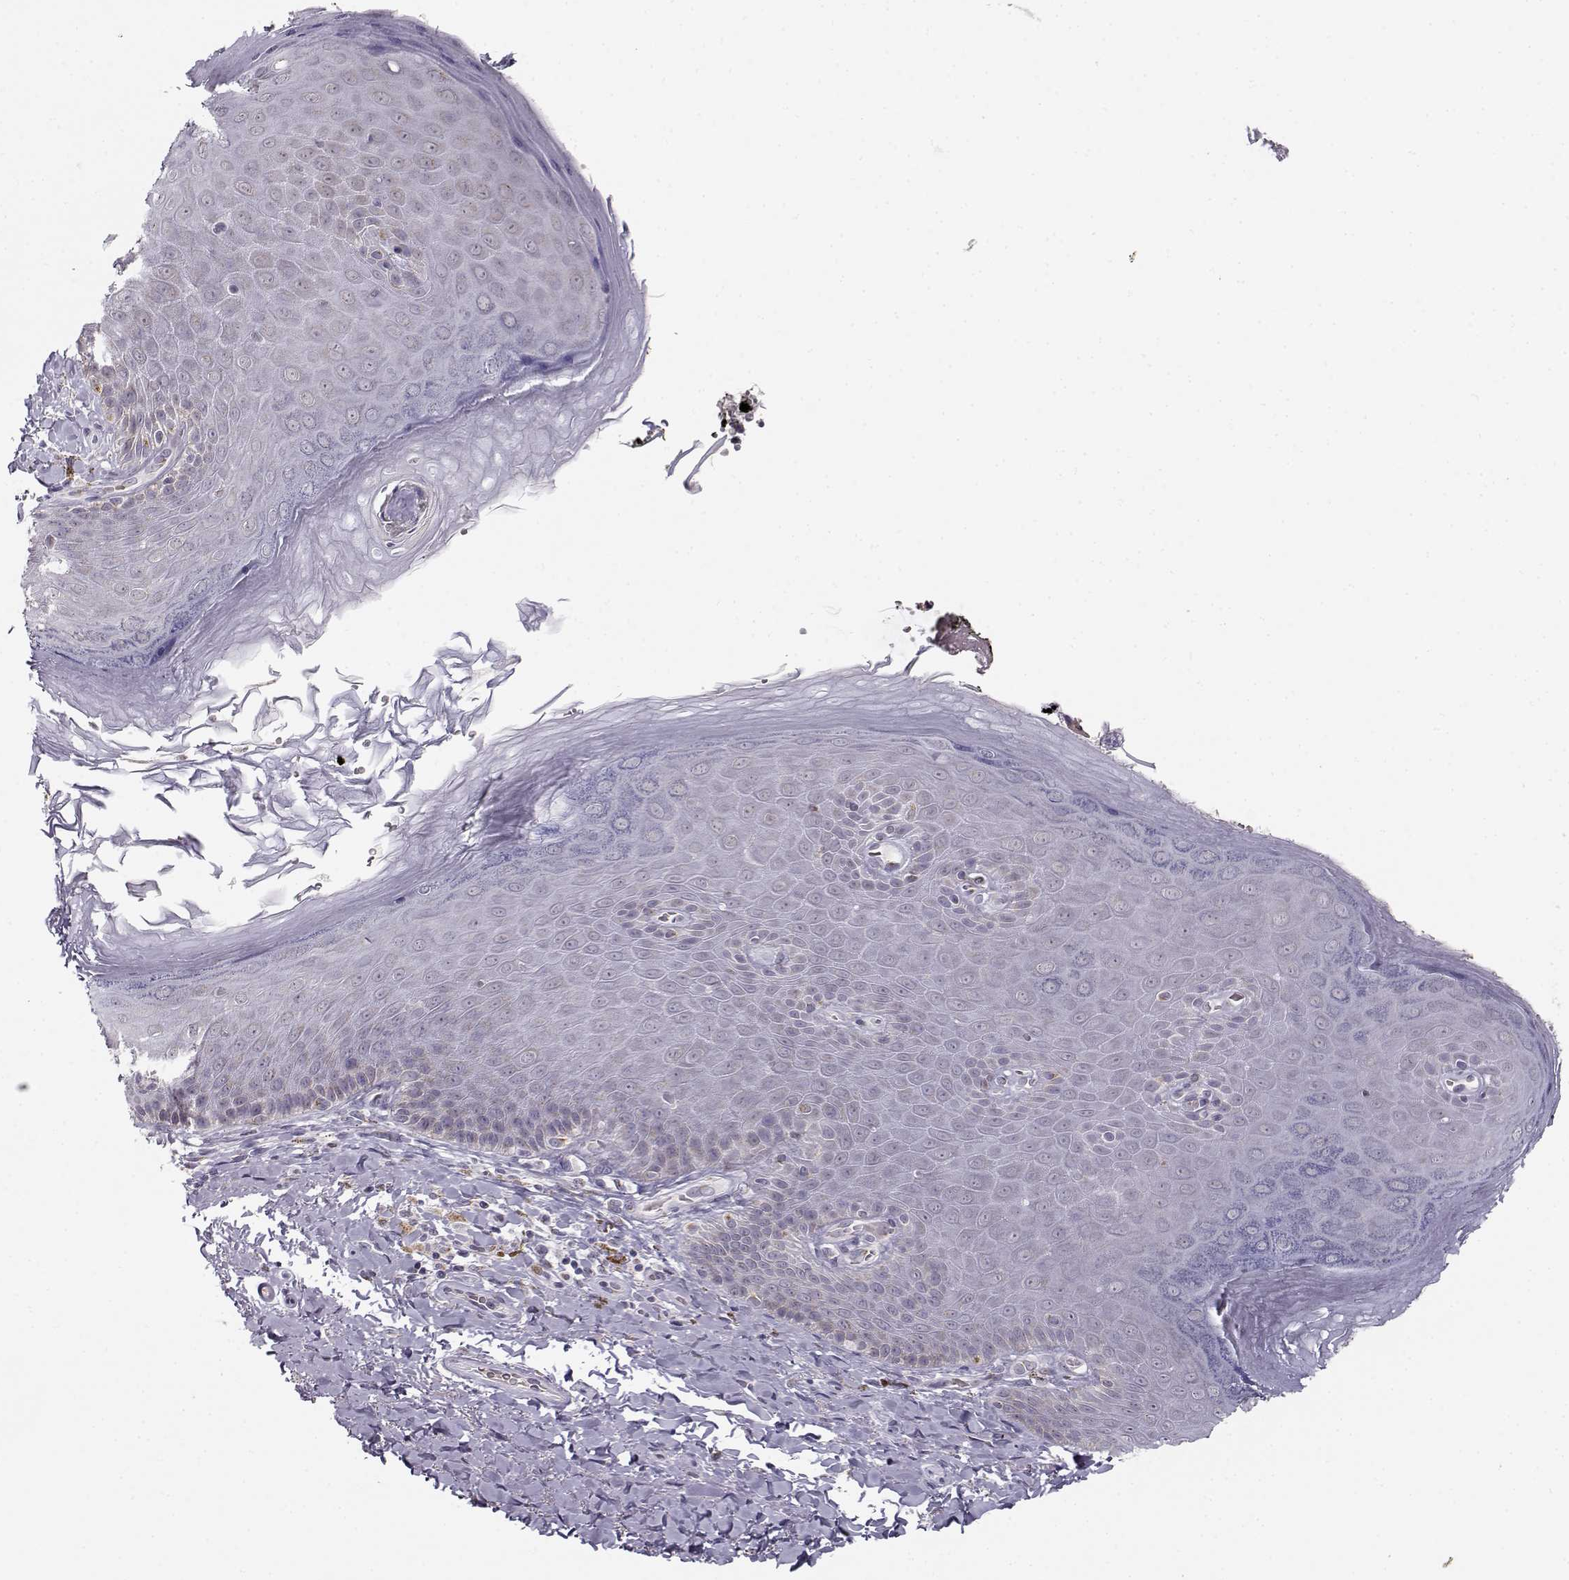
{"staining": {"intensity": "negative", "quantity": "none", "location": "none"}, "tissue": "skin", "cell_type": "Epidermal cells", "image_type": "normal", "snomed": [{"axis": "morphology", "description": "Normal tissue, NOS"}, {"axis": "topography", "description": "Anal"}], "caption": "Epidermal cells are negative for brown protein staining in benign skin. The staining was performed using DAB (3,3'-diaminobenzidine) to visualize the protein expression in brown, while the nuclei were stained in blue with hematoxylin (Magnification: 20x).", "gene": "SLC4A5", "patient": {"sex": "male", "age": 53}}